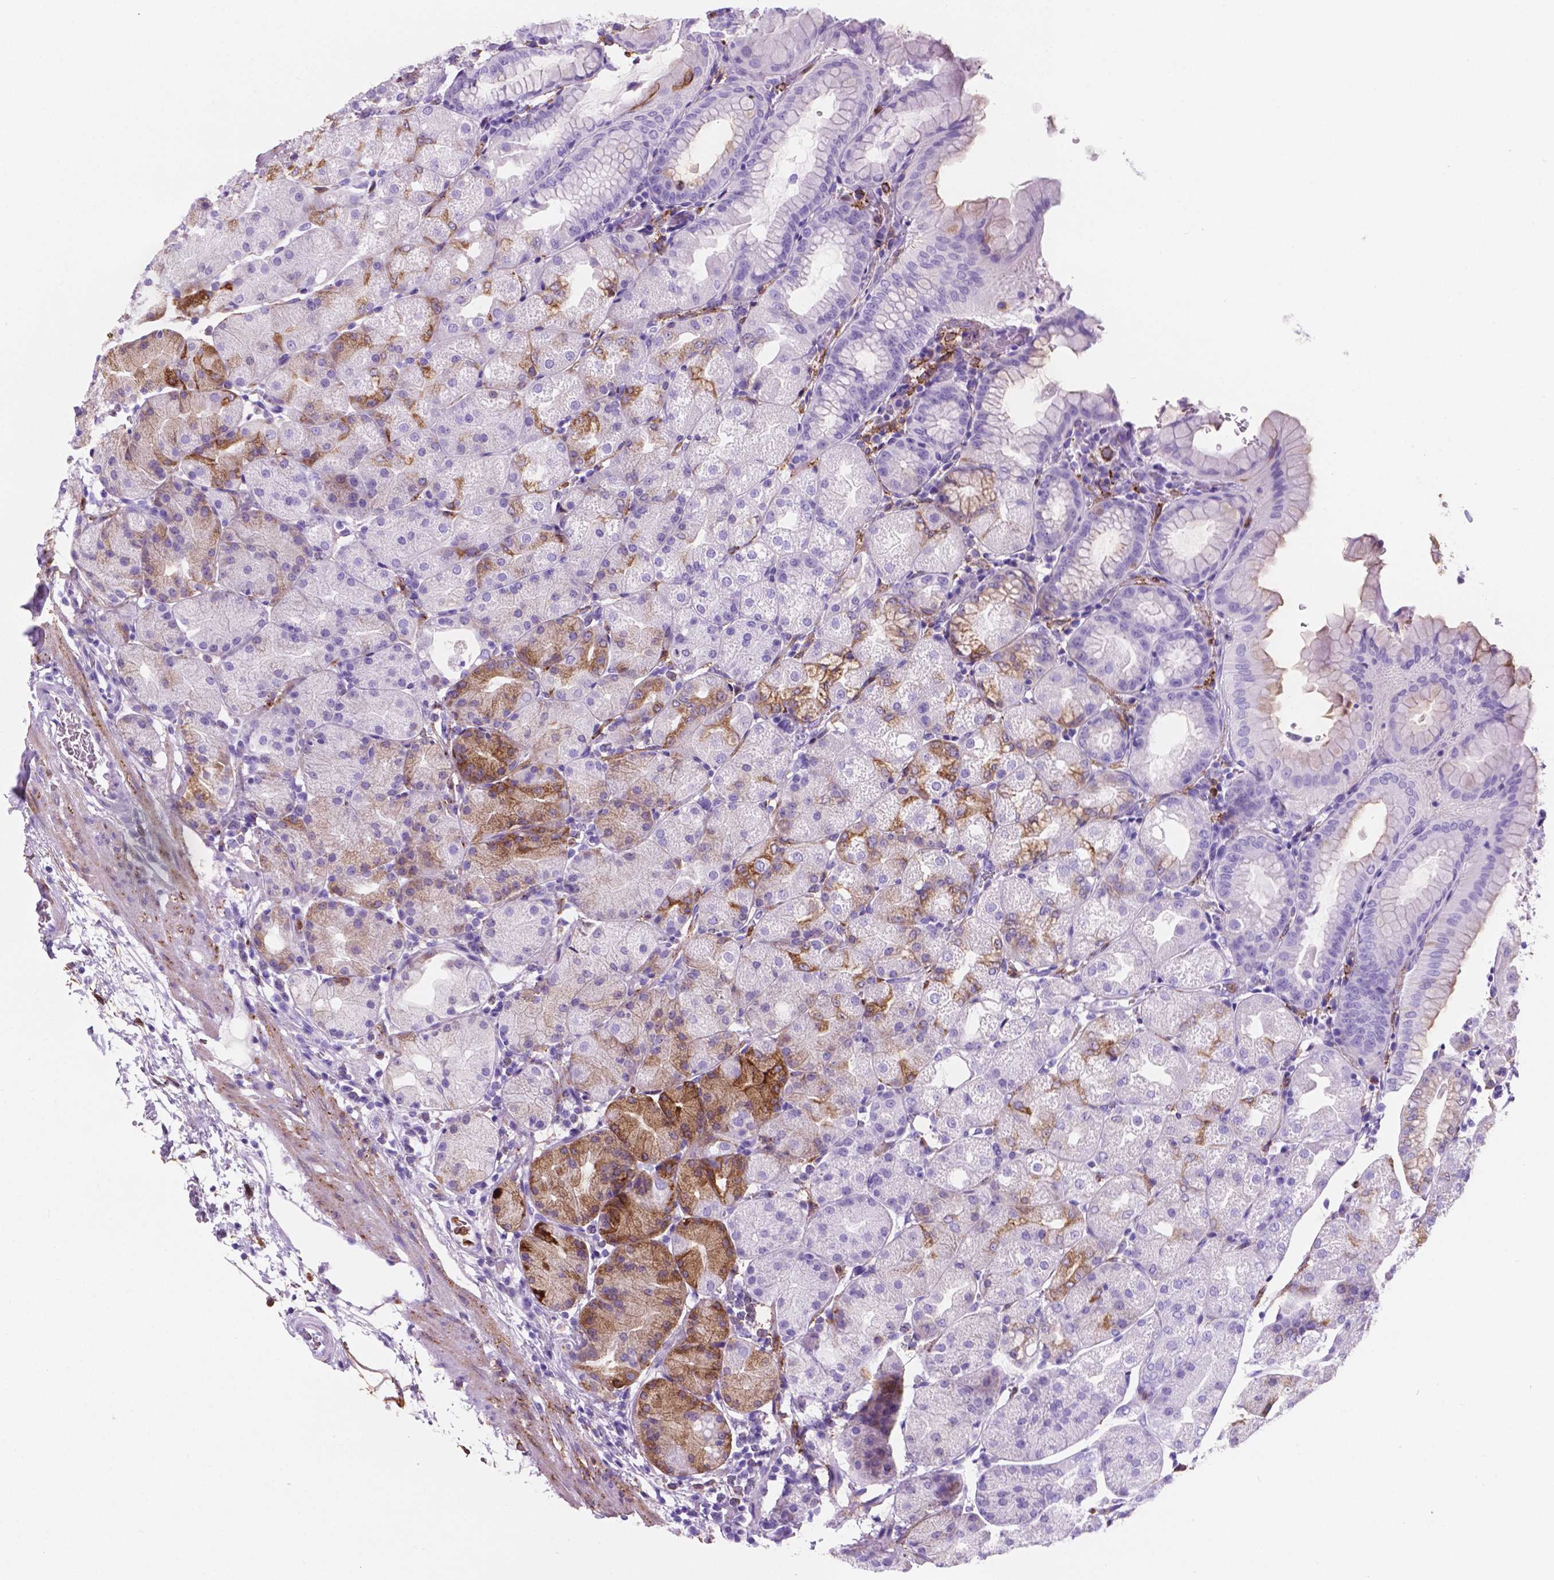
{"staining": {"intensity": "strong", "quantity": "<25%", "location": "cytoplasmic/membranous"}, "tissue": "stomach", "cell_type": "Glandular cells", "image_type": "normal", "snomed": [{"axis": "morphology", "description": "Normal tissue, NOS"}, {"axis": "topography", "description": "Stomach, upper"}, {"axis": "topography", "description": "Stomach"}, {"axis": "topography", "description": "Stomach, lower"}], "caption": "Immunohistochemistry micrograph of normal stomach: stomach stained using immunohistochemistry (IHC) demonstrates medium levels of strong protein expression localized specifically in the cytoplasmic/membranous of glandular cells, appearing as a cytoplasmic/membranous brown color.", "gene": "MACF1", "patient": {"sex": "male", "age": 62}}